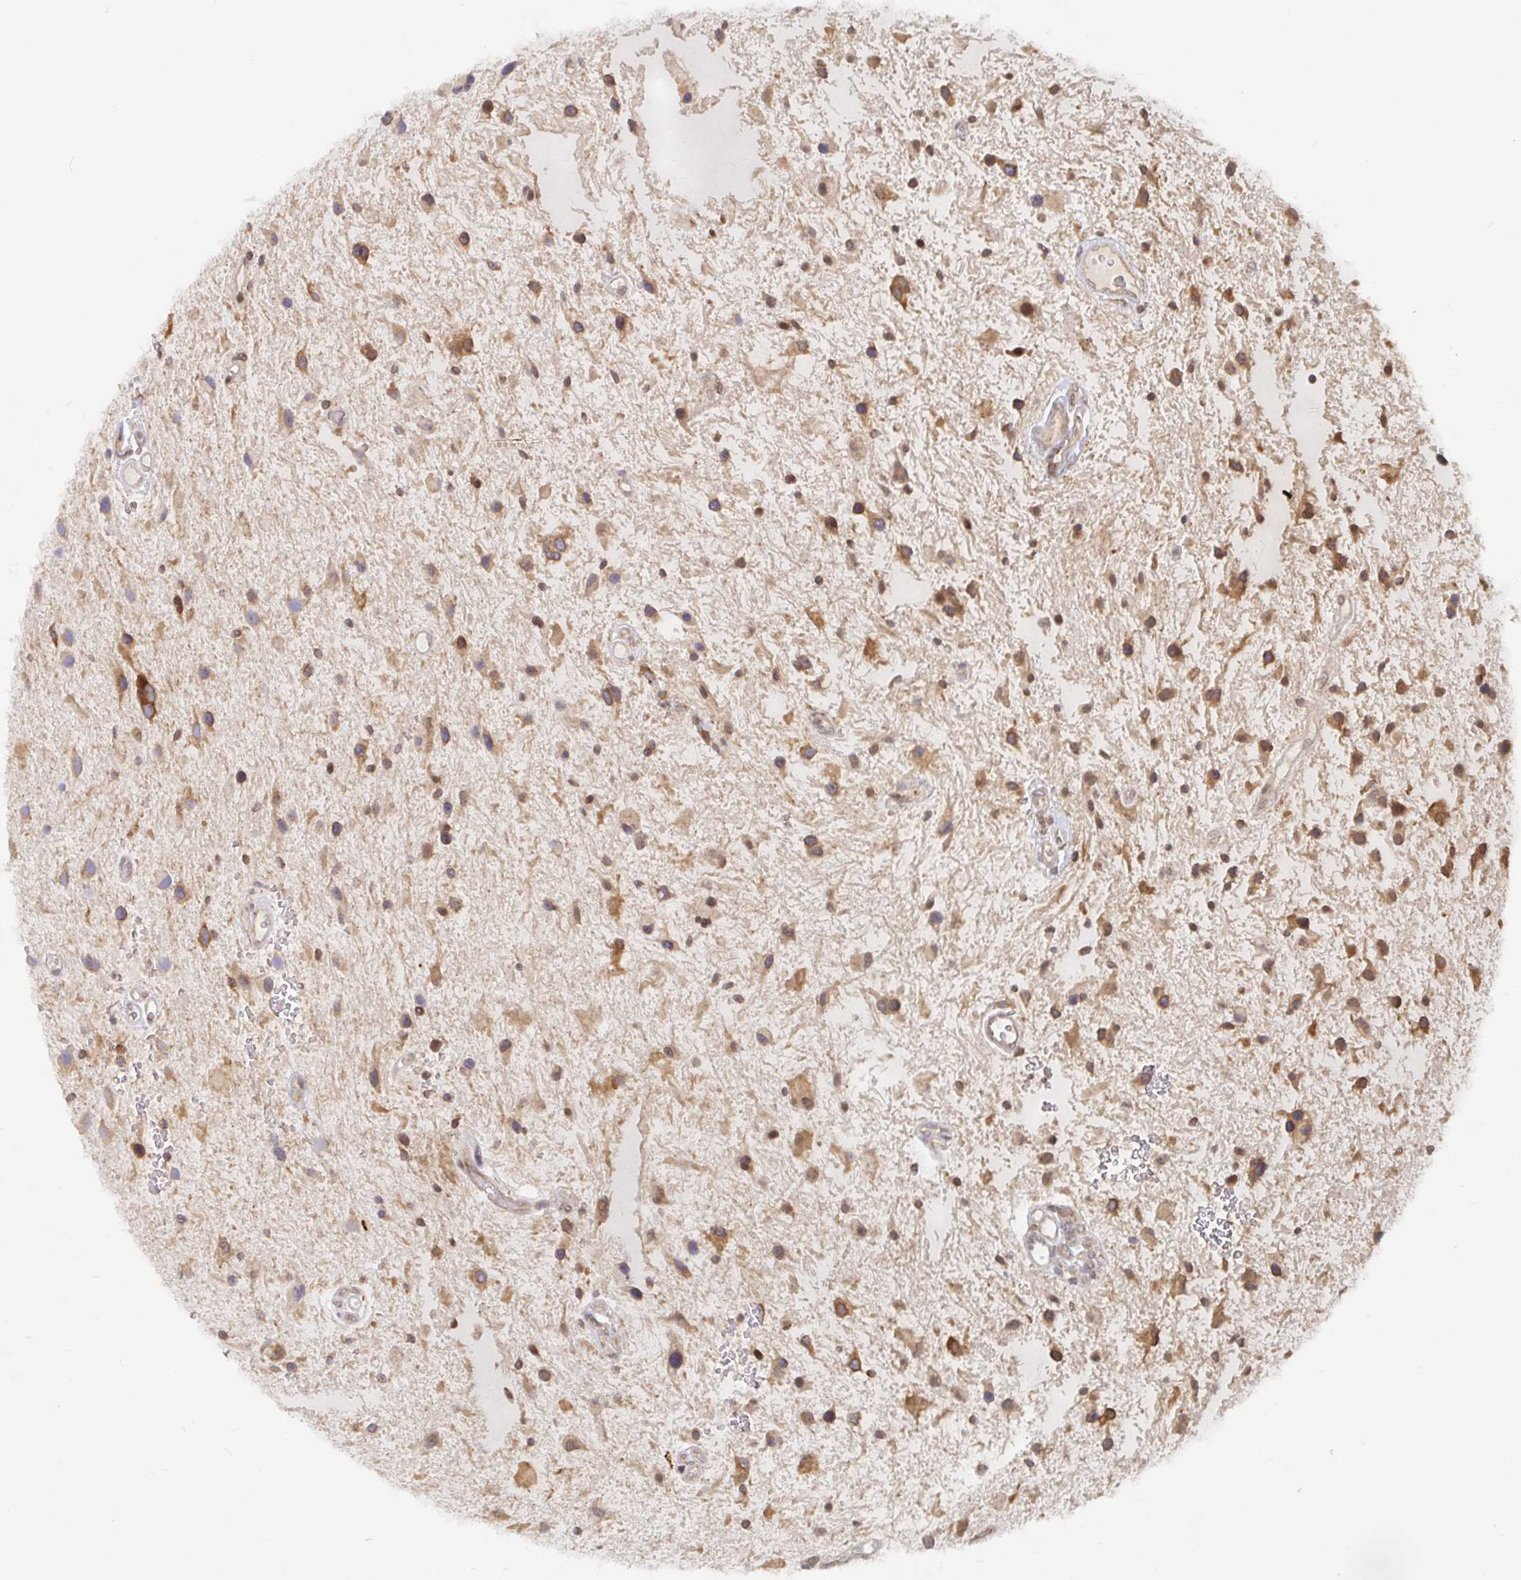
{"staining": {"intensity": "moderate", "quantity": ">75%", "location": "cytoplasmic/membranous"}, "tissue": "glioma", "cell_type": "Tumor cells", "image_type": "cancer", "snomed": [{"axis": "morphology", "description": "Glioma, malignant, Low grade"}, {"axis": "topography", "description": "Cerebellum"}], "caption": "Immunohistochemistry (IHC) (DAB (3,3'-diaminobenzidine)) staining of malignant glioma (low-grade) reveals moderate cytoplasmic/membranous protein expression in about >75% of tumor cells.", "gene": "ALG1", "patient": {"sex": "female", "age": 14}}